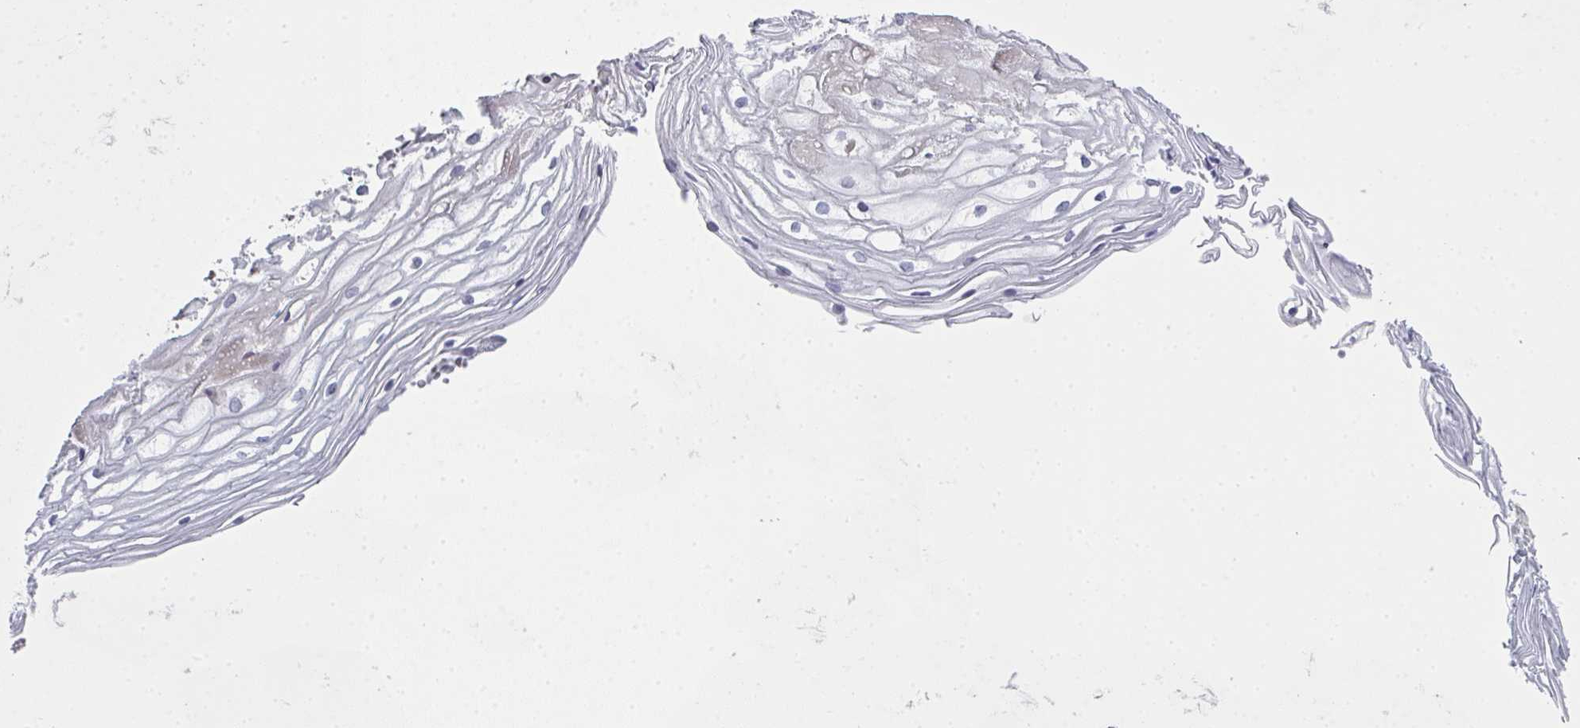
{"staining": {"intensity": "weak", "quantity": "<25%", "location": "cytoplasmic/membranous"}, "tissue": "cervix", "cell_type": "Glandular cells", "image_type": "normal", "snomed": [{"axis": "morphology", "description": "Normal tissue, NOS"}, {"axis": "topography", "description": "Cervix"}], "caption": "IHC of normal human cervix shows no expression in glandular cells.", "gene": "A1CF", "patient": {"sex": "female", "age": 36}}